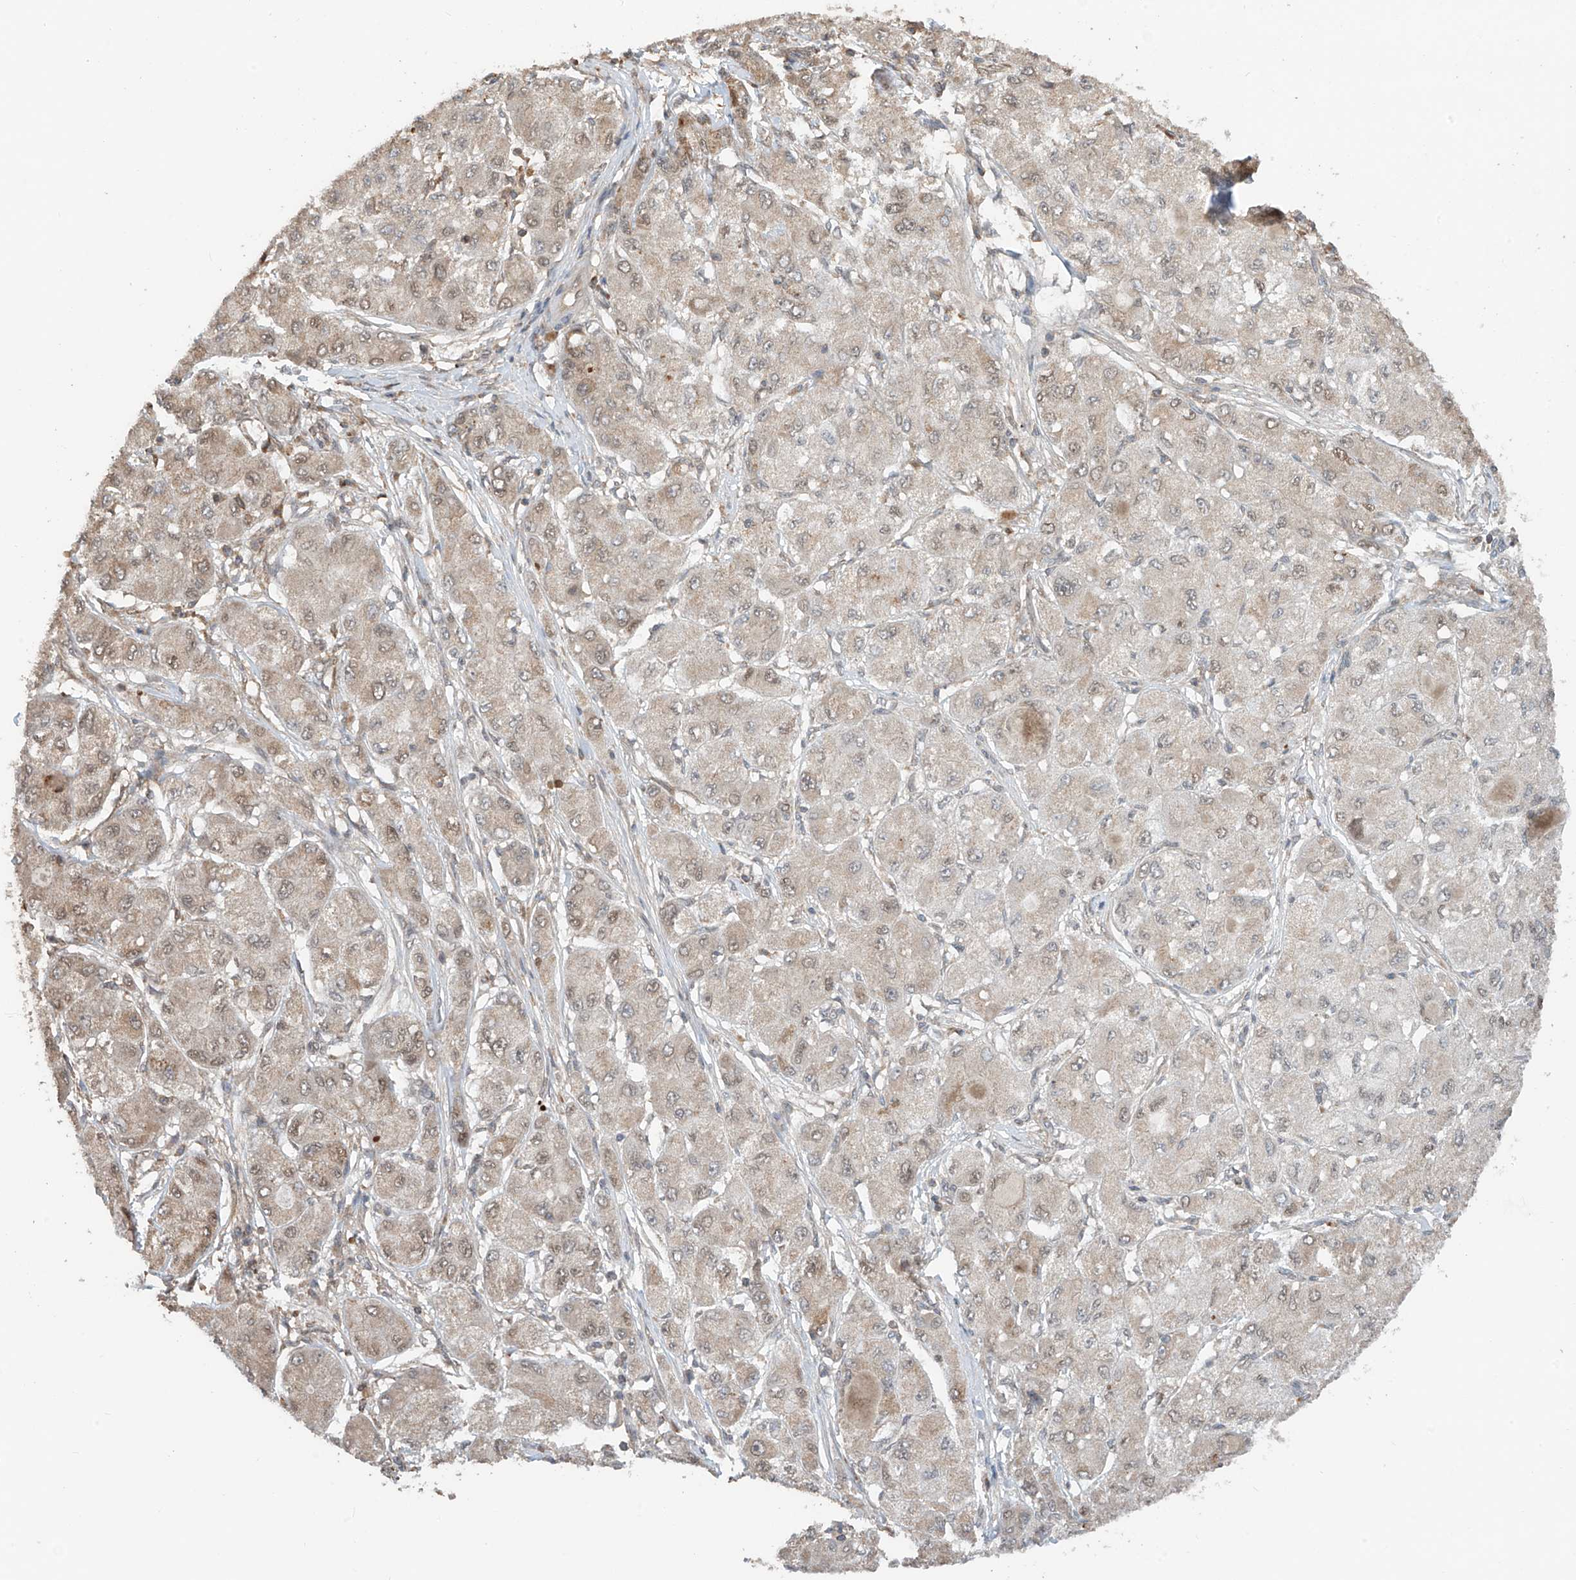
{"staining": {"intensity": "weak", "quantity": "<25%", "location": "cytoplasmic/membranous,nuclear"}, "tissue": "liver cancer", "cell_type": "Tumor cells", "image_type": "cancer", "snomed": [{"axis": "morphology", "description": "Carcinoma, Hepatocellular, NOS"}, {"axis": "topography", "description": "Liver"}], "caption": "The photomicrograph reveals no staining of tumor cells in liver cancer.", "gene": "AHCTF1", "patient": {"sex": "male", "age": 80}}